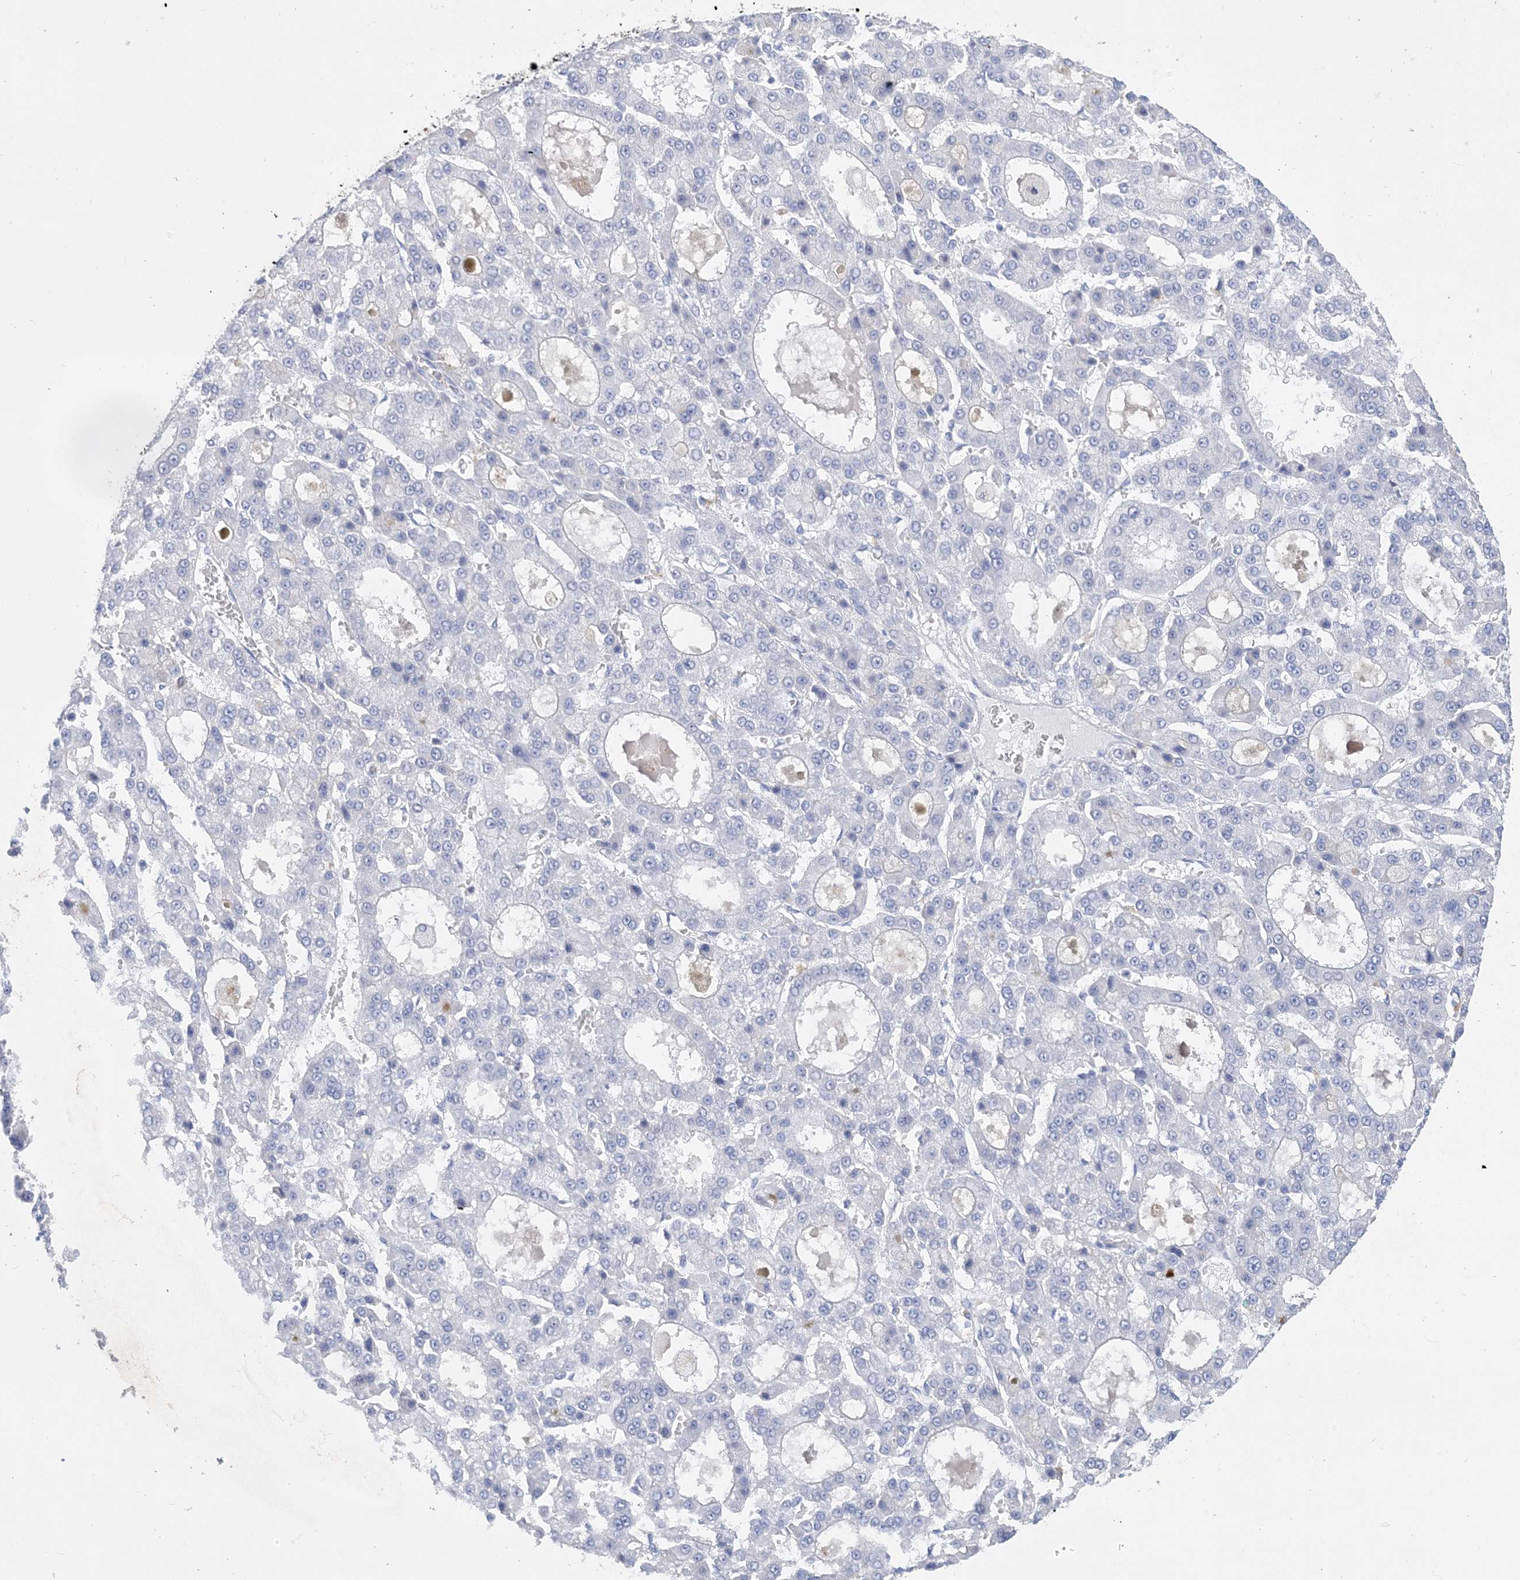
{"staining": {"intensity": "negative", "quantity": "none", "location": "none"}, "tissue": "liver cancer", "cell_type": "Tumor cells", "image_type": "cancer", "snomed": [{"axis": "morphology", "description": "Carcinoma, Hepatocellular, NOS"}, {"axis": "topography", "description": "Liver"}], "caption": "This photomicrograph is of liver cancer stained with IHC to label a protein in brown with the nuclei are counter-stained blue. There is no staining in tumor cells.", "gene": "SH3YL1", "patient": {"sex": "male", "age": 70}}